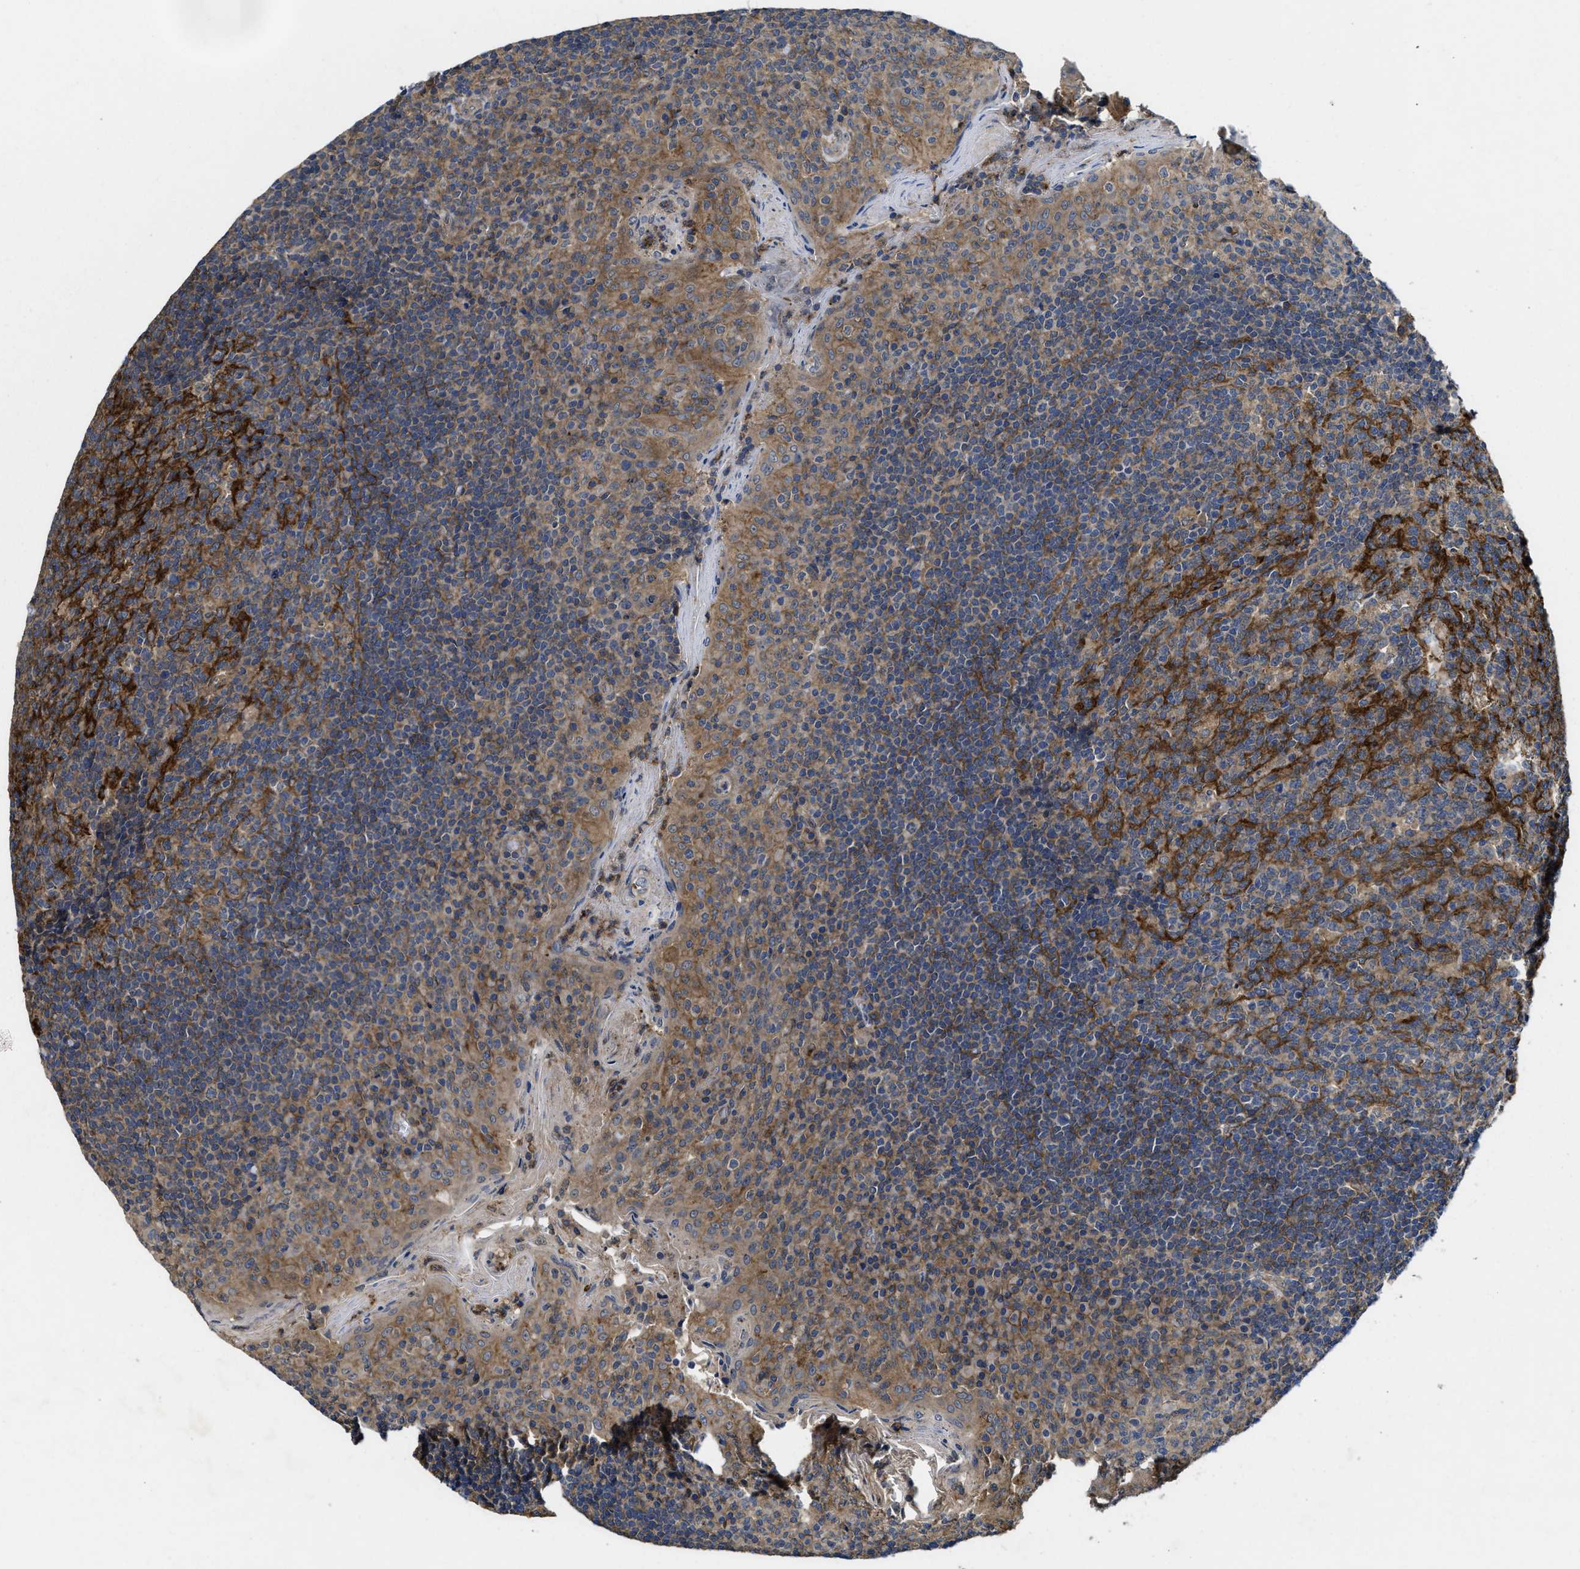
{"staining": {"intensity": "strong", "quantity": "25%-75%", "location": "cytoplasmic/membranous"}, "tissue": "tonsil", "cell_type": "Germinal center cells", "image_type": "normal", "snomed": [{"axis": "morphology", "description": "Normal tissue, NOS"}, {"axis": "topography", "description": "Tonsil"}], "caption": "The micrograph displays a brown stain indicating the presence of a protein in the cytoplasmic/membranous of germinal center cells in tonsil.", "gene": "PKD2", "patient": {"sex": "male", "age": 17}}